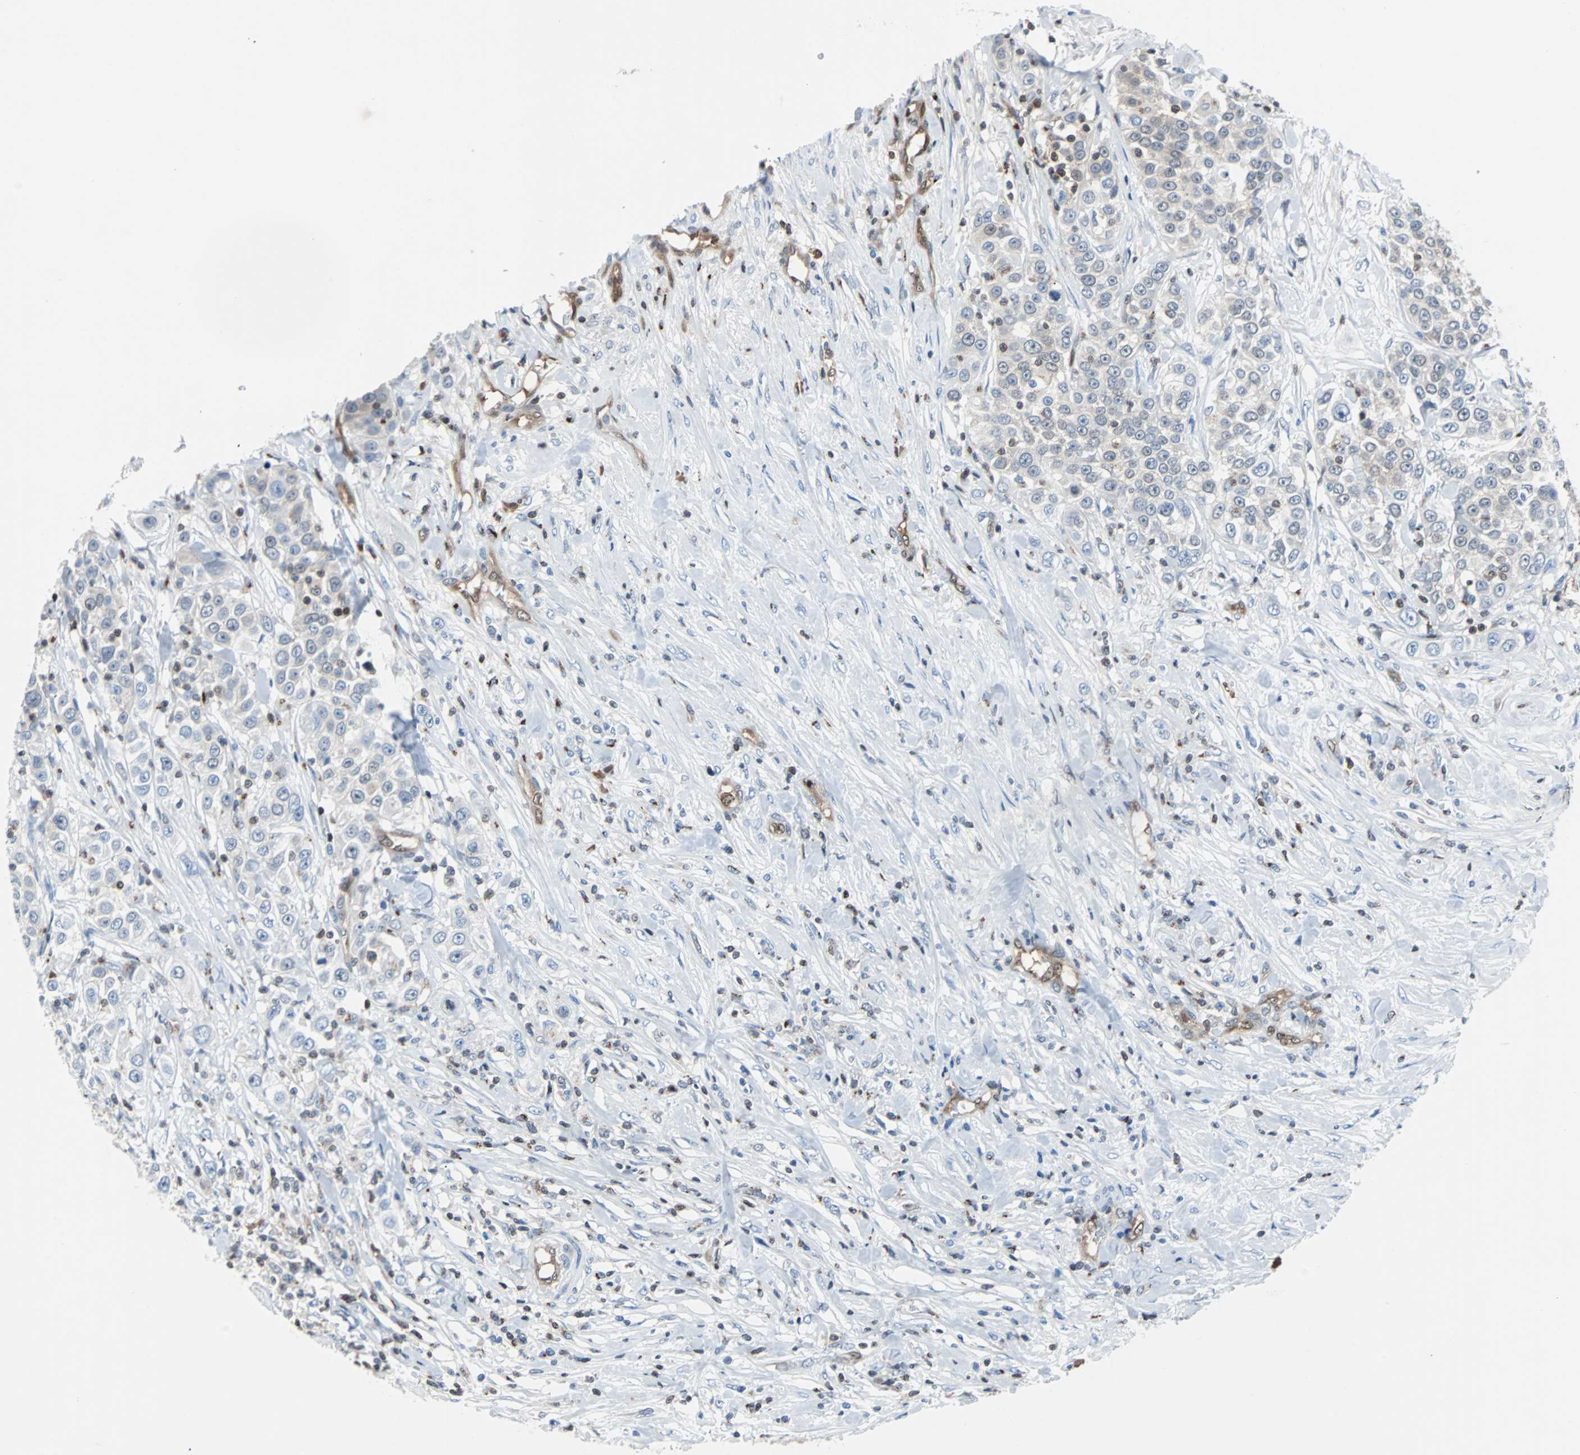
{"staining": {"intensity": "negative", "quantity": "none", "location": "none"}, "tissue": "urothelial cancer", "cell_type": "Tumor cells", "image_type": "cancer", "snomed": [{"axis": "morphology", "description": "Urothelial carcinoma, High grade"}, {"axis": "topography", "description": "Urinary bladder"}], "caption": "Urothelial cancer was stained to show a protein in brown. There is no significant staining in tumor cells.", "gene": "MAP2K6", "patient": {"sex": "female", "age": 80}}